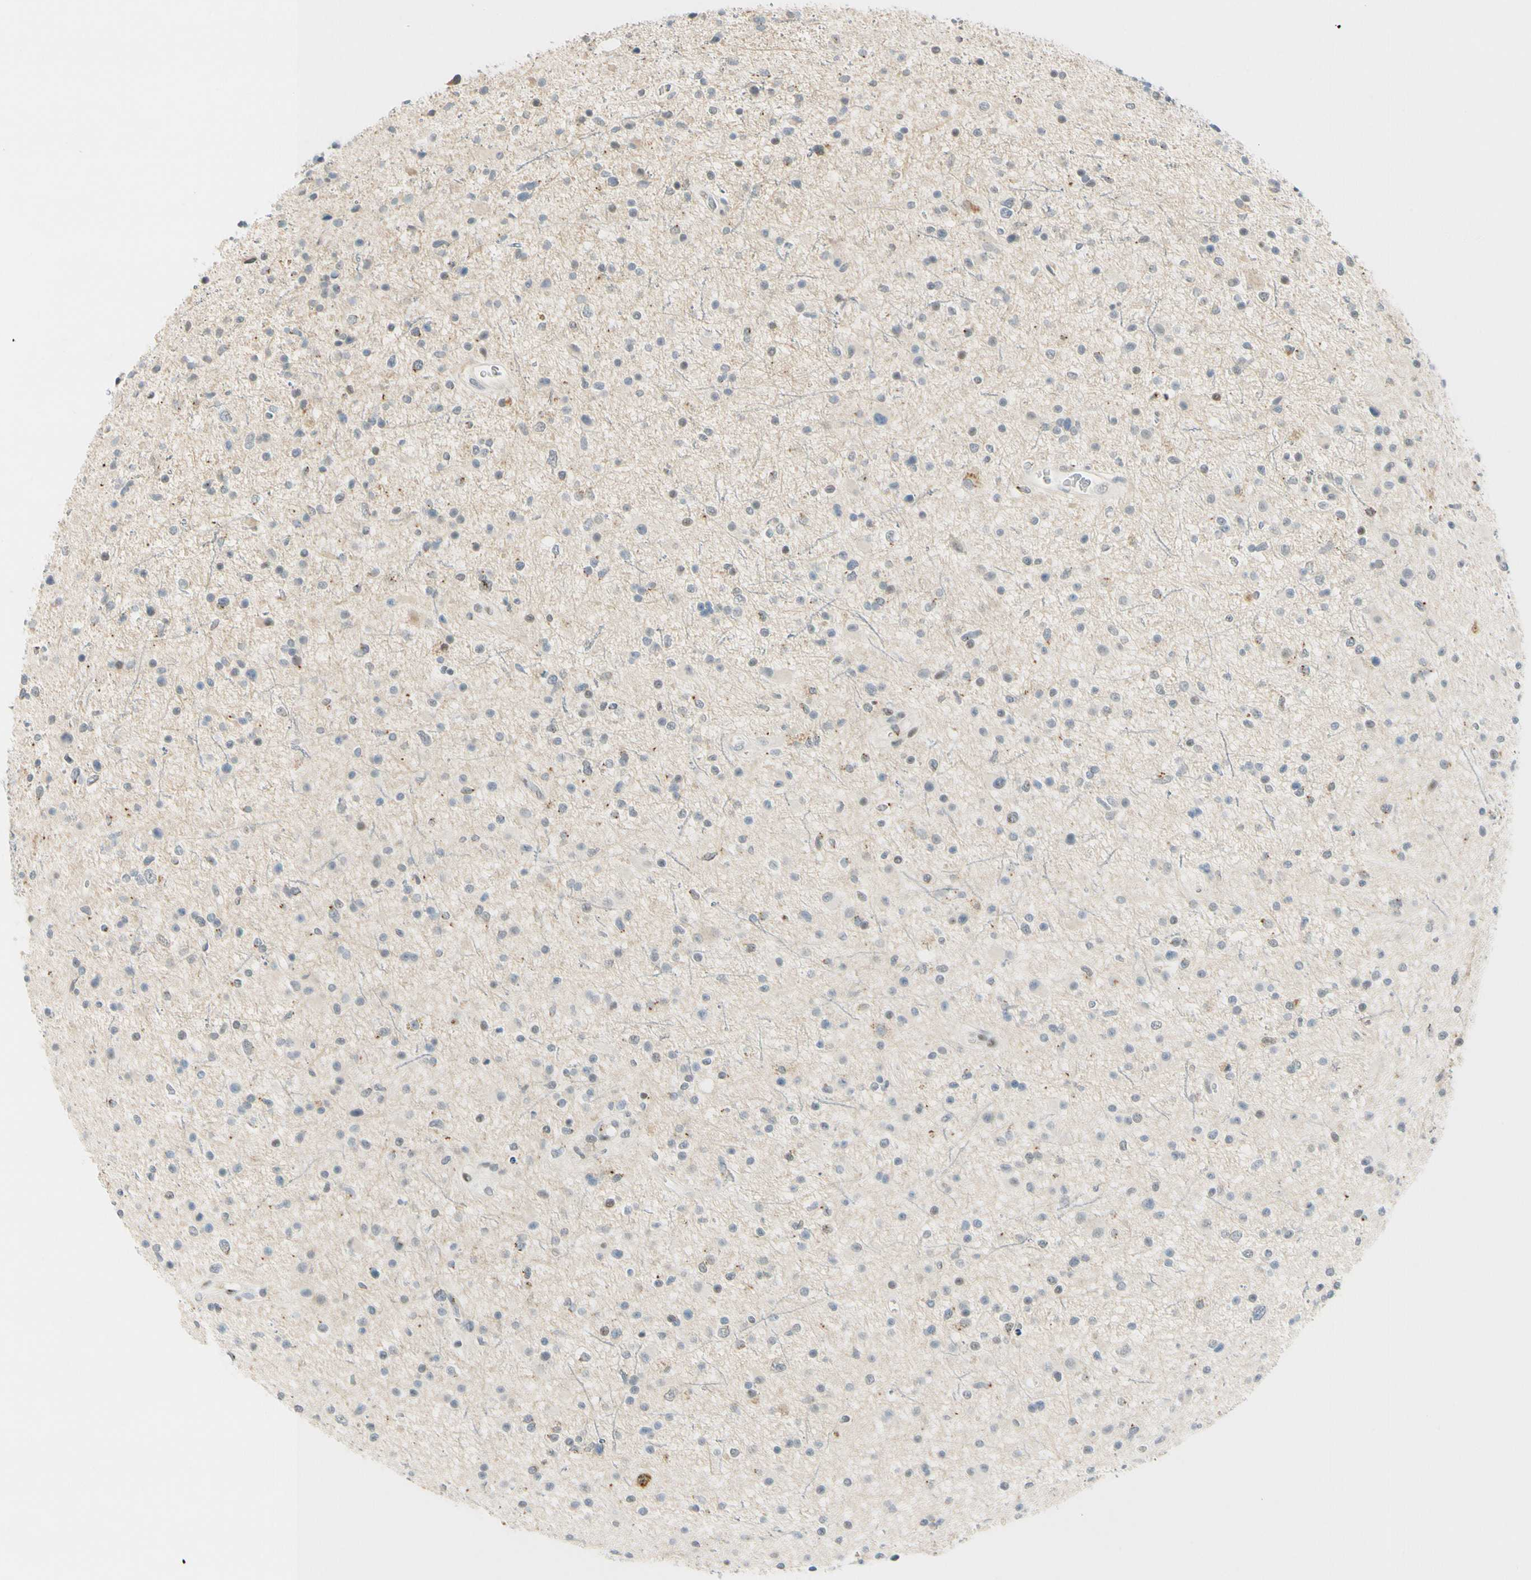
{"staining": {"intensity": "negative", "quantity": "none", "location": "none"}, "tissue": "glioma", "cell_type": "Tumor cells", "image_type": "cancer", "snomed": [{"axis": "morphology", "description": "Glioma, malignant, High grade"}, {"axis": "topography", "description": "Brain"}], "caption": "Protein analysis of glioma reveals no significant positivity in tumor cells.", "gene": "B4GALNT1", "patient": {"sex": "male", "age": 33}}